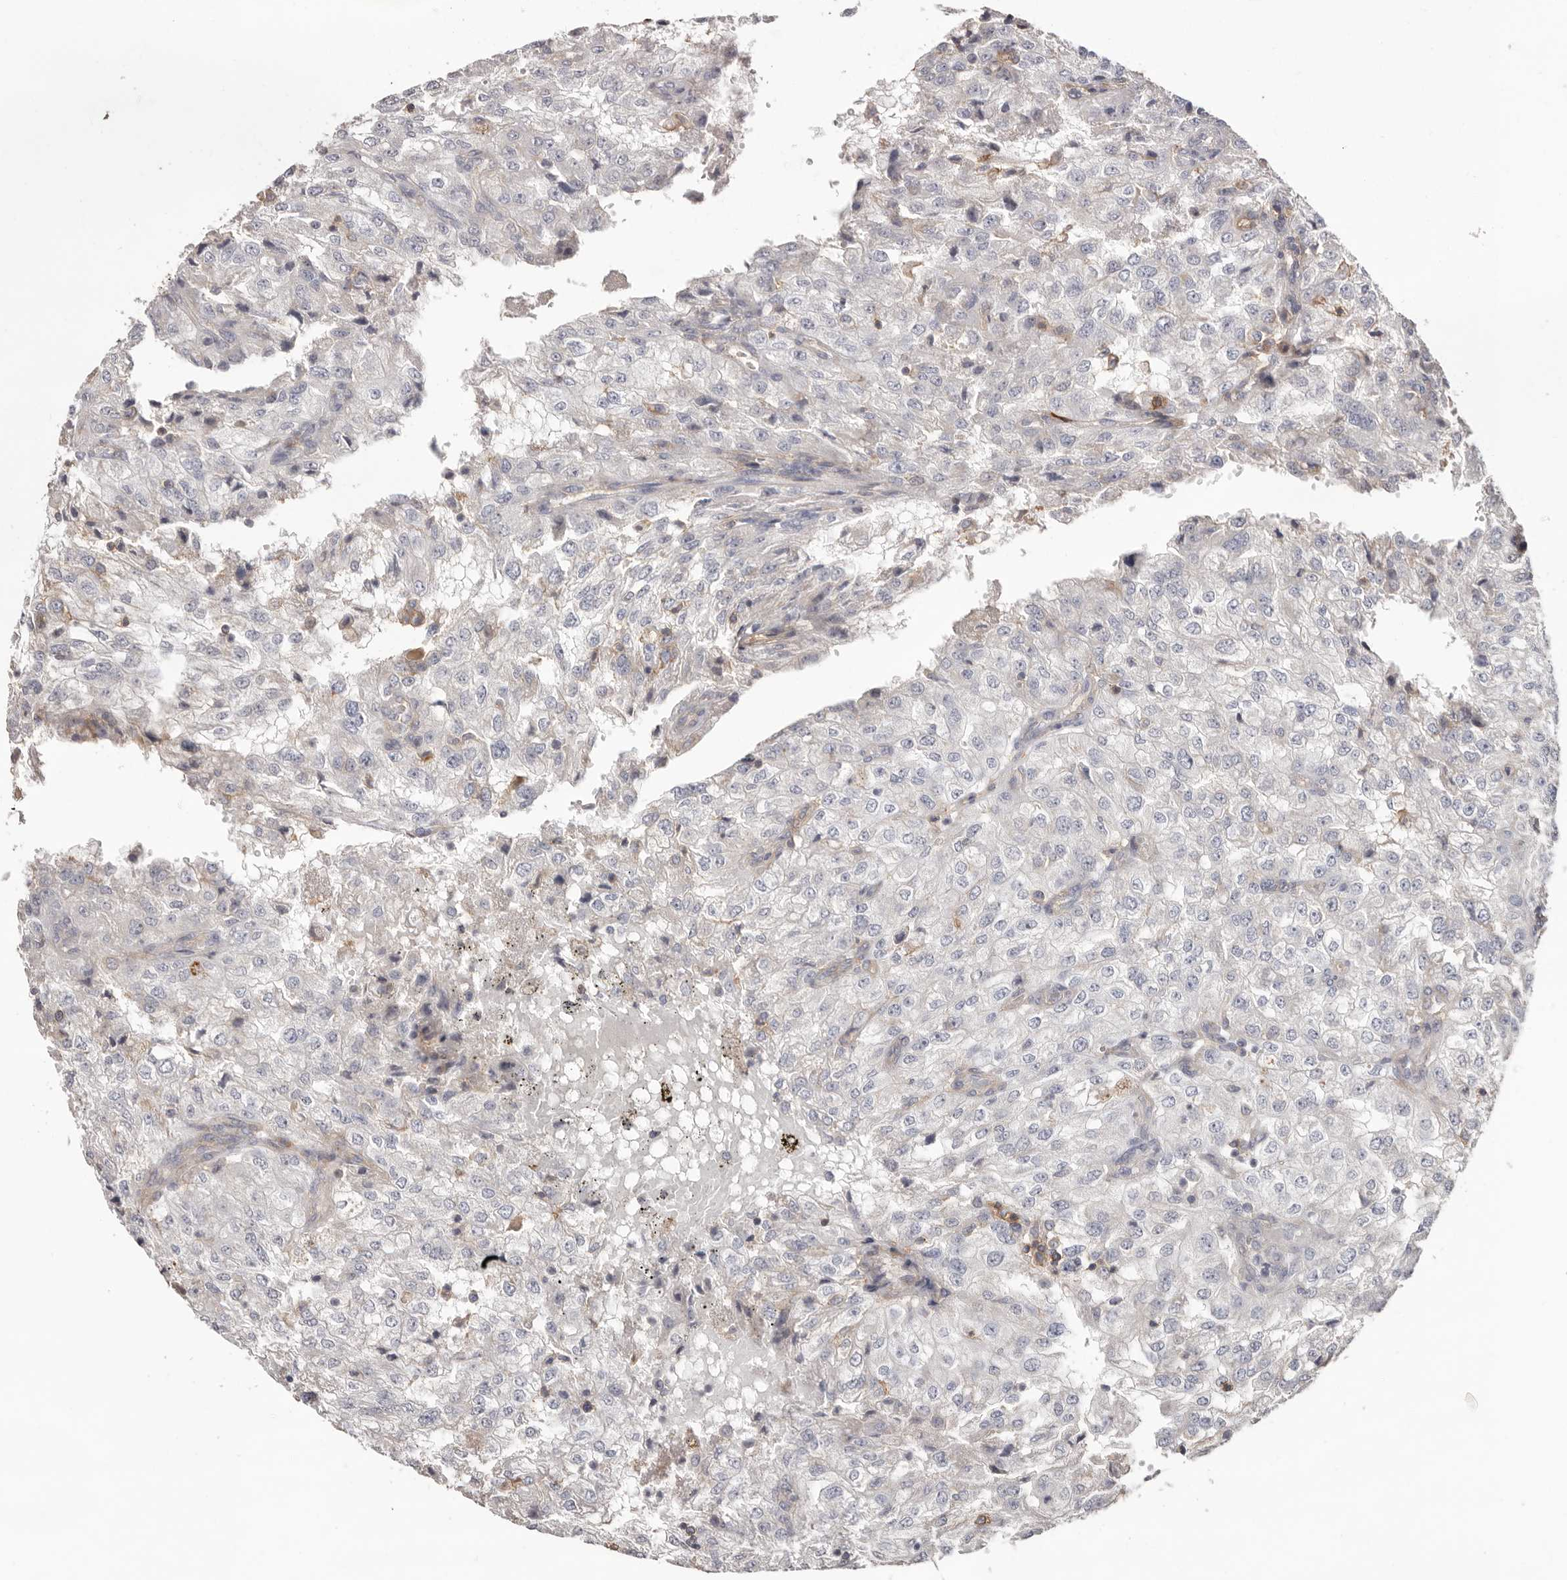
{"staining": {"intensity": "negative", "quantity": "none", "location": "none"}, "tissue": "renal cancer", "cell_type": "Tumor cells", "image_type": "cancer", "snomed": [{"axis": "morphology", "description": "Adenocarcinoma, NOS"}, {"axis": "topography", "description": "Kidney"}], "caption": "This photomicrograph is of renal cancer (adenocarcinoma) stained with immunohistochemistry (IHC) to label a protein in brown with the nuclei are counter-stained blue. There is no staining in tumor cells.", "gene": "MMACHC", "patient": {"sex": "female", "age": 54}}